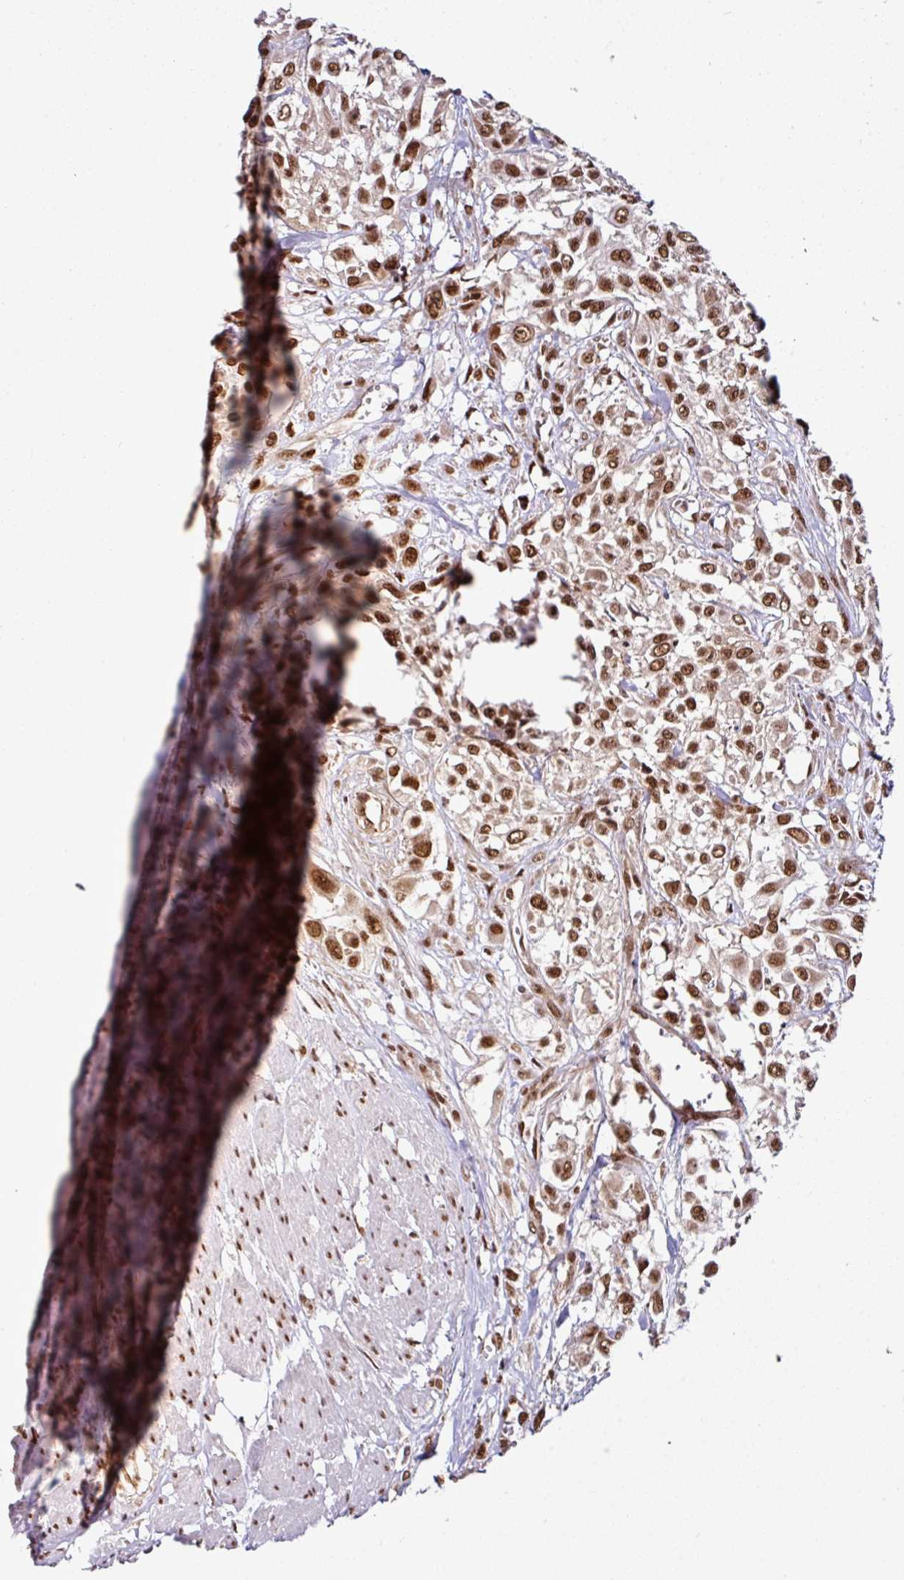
{"staining": {"intensity": "strong", "quantity": ">75%", "location": "nuclear"}, "tissue": "urothelial cancer", "cell_type": "Tumor cells", "image_type": "cancer", "snomed": [{"axis": "morphology", "description": "Urothelial carcinoma, High grade"}, {"axis": "topography", "description": "Urinary bladder"}], "caption": "Immunohistochemistry (IHC) (DAB (3,3'-diaminobenzidine)) staining of human urothelial cancer shows strong nuclear protein expression in approximately >75% of tumor cells.", "gene": "MORF4L2", "patient": {"sex": "male", "age": 57}}